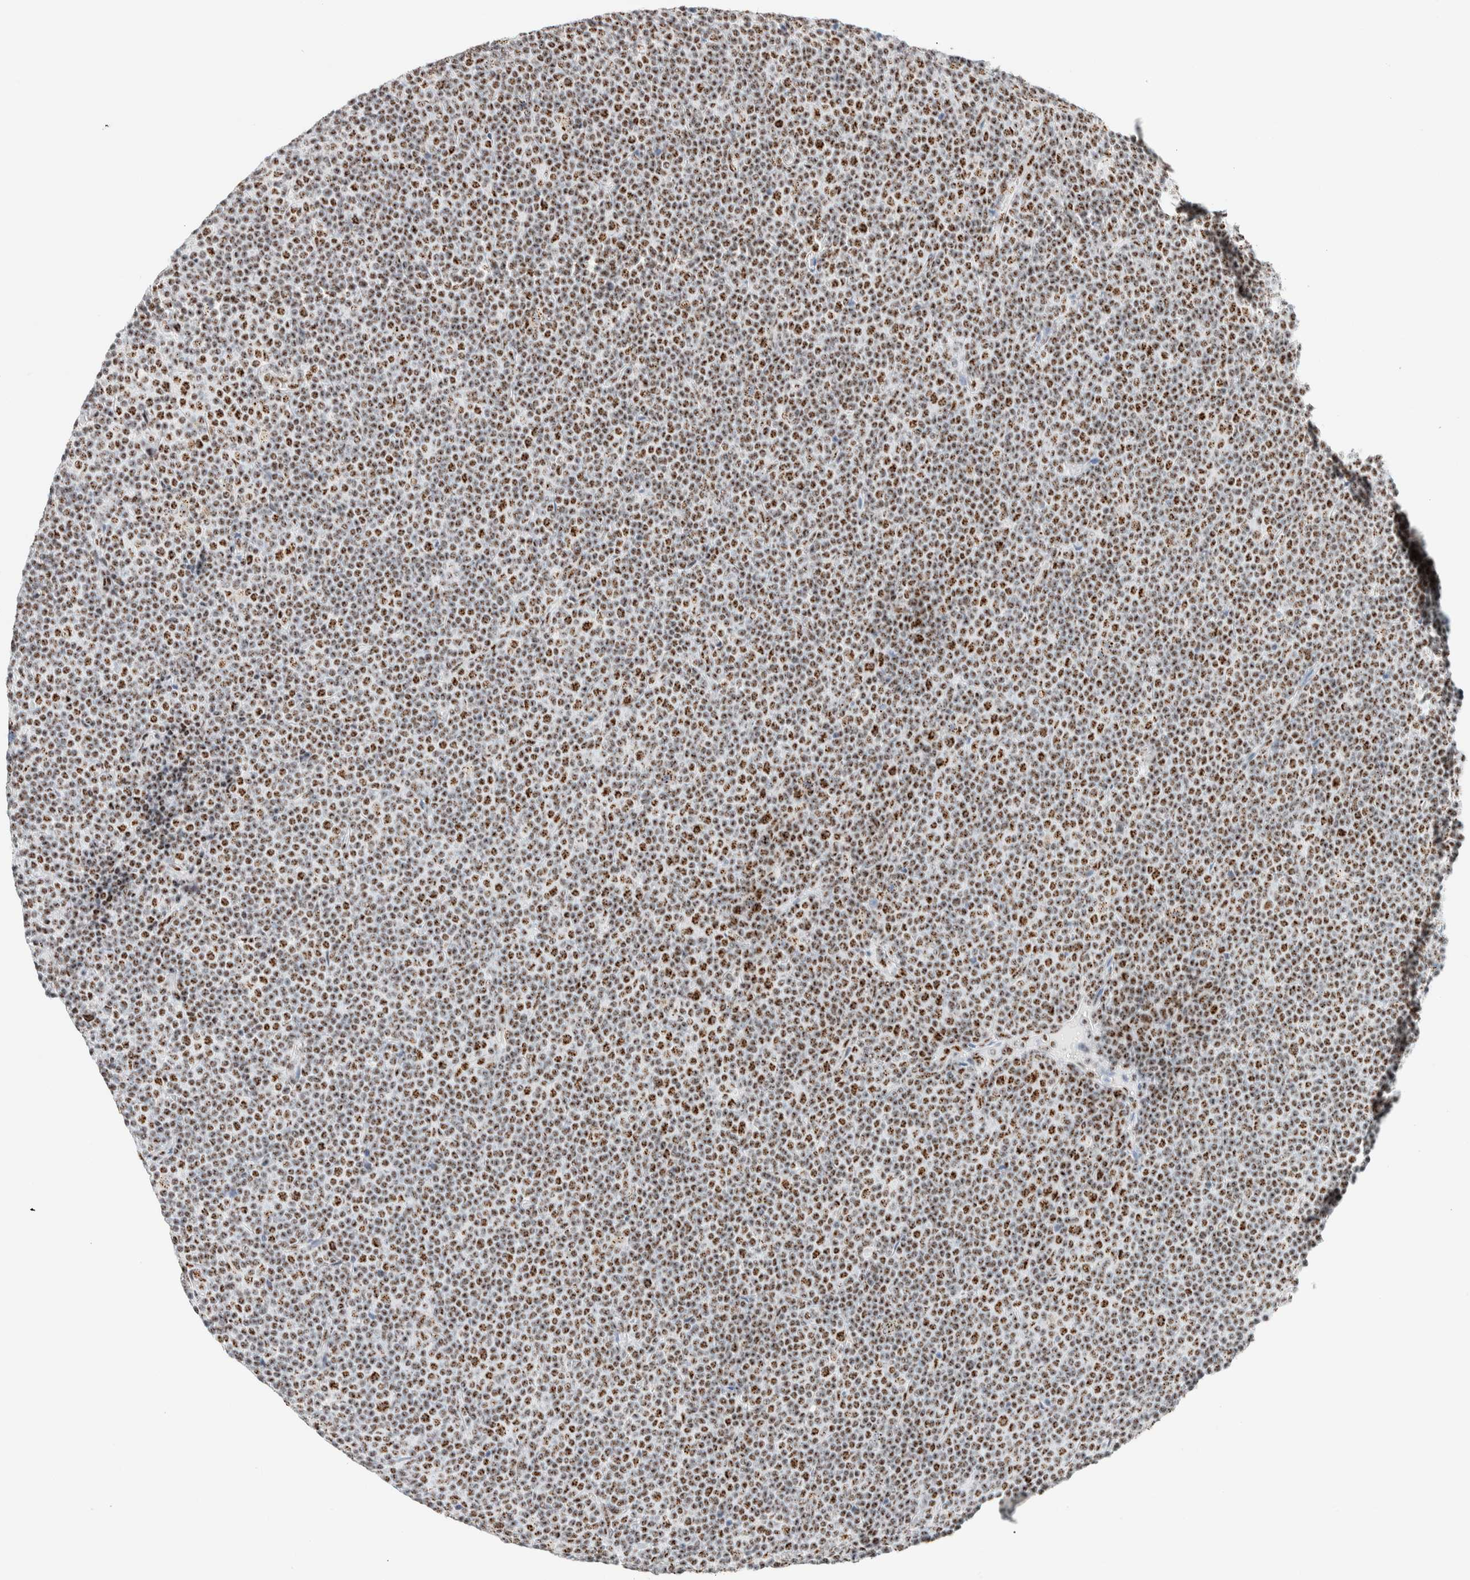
{"staining": {"intensity": "moderate", "quantity": ">75%", "location": "nuclear"}, "tissue": "lymphoma", "cell_type": "Tumor cells", "image_type": "cancer", "snomed": [{"axis": "morphology", "description": "Malignant lymphoma, non-Hodgkin's type, Low grade"}, {"axis": "topography", "description": "Lymph node"}], "caption": "Protein staining of lymphoma tissue shows moderate nuclear staining in approximately >75% of tumor cells.", "gene": "SON", "patient": {"sex": "female", "age": 67}}